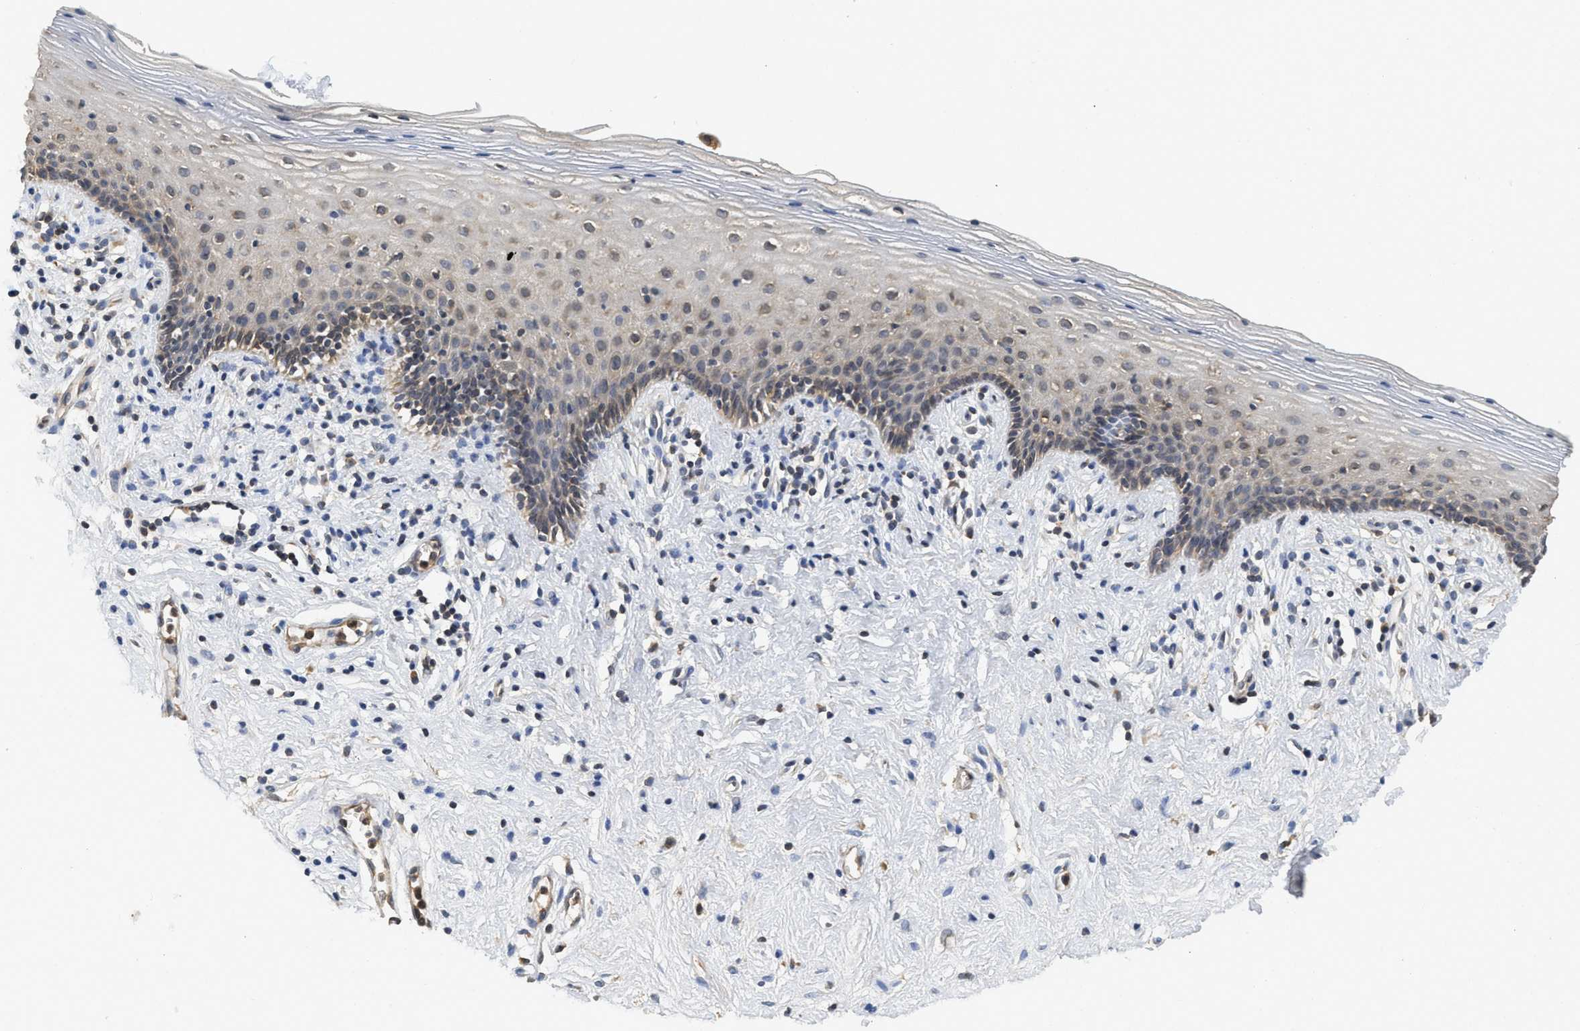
{"staining": {"intensity": "weak", "quantity": "<25%", "location": "cytoplasmic/membranous"}, "tissue": "vagina", "cell_type": "Squamous epithelial cells", "image_type": "normal", "snomed": [{"axis": "morphology", "description": "Normal tissue, NOS"}, {"axis": "topography", "description": "Vagina"}], "caption": "Image shows no significant protein staining in squamous epithelial cells of normal vagina.", "gene": "BCAP31", "patient": {"sex": "female", "age": 44}}